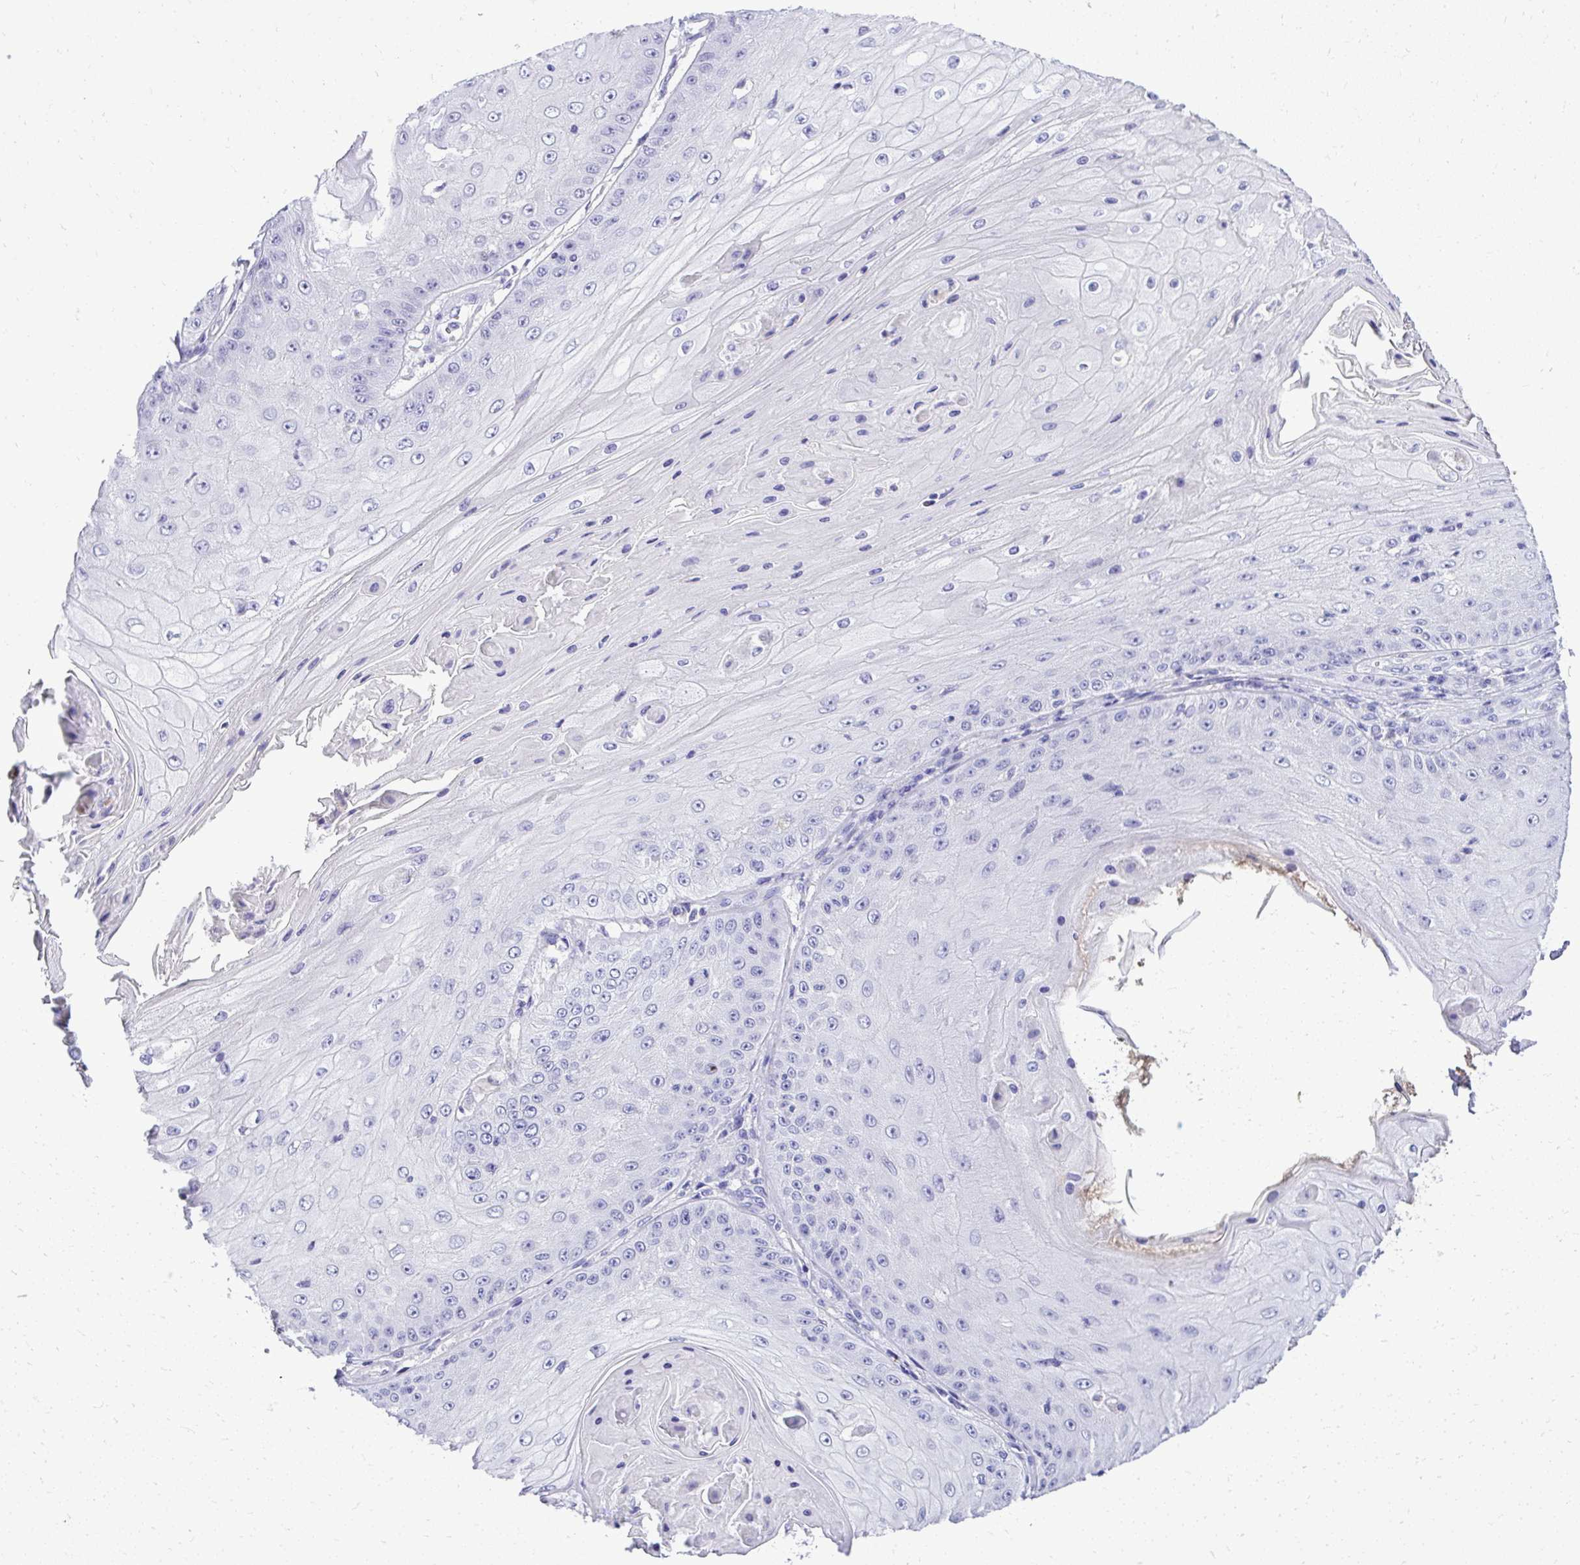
{"staining": {"intensity": "negative", "quantity": "none", "location": "none"}, "tissue": "skin cancer", "cell_type": "Tumor cells", "image_type": "cancer", "snomed": [{"axis": "morphology", "description": "Squamous cell carcinoma, NOS"}, {"axis": "topography", "description": "Skin"}], "caption": "The histopathology image demonstrates no staining of tumor cells in skin cancer (squamous cell carcinoma).", "gene": "ST6GALNAC3", "patient": {"sex": "male", "age": 70}}